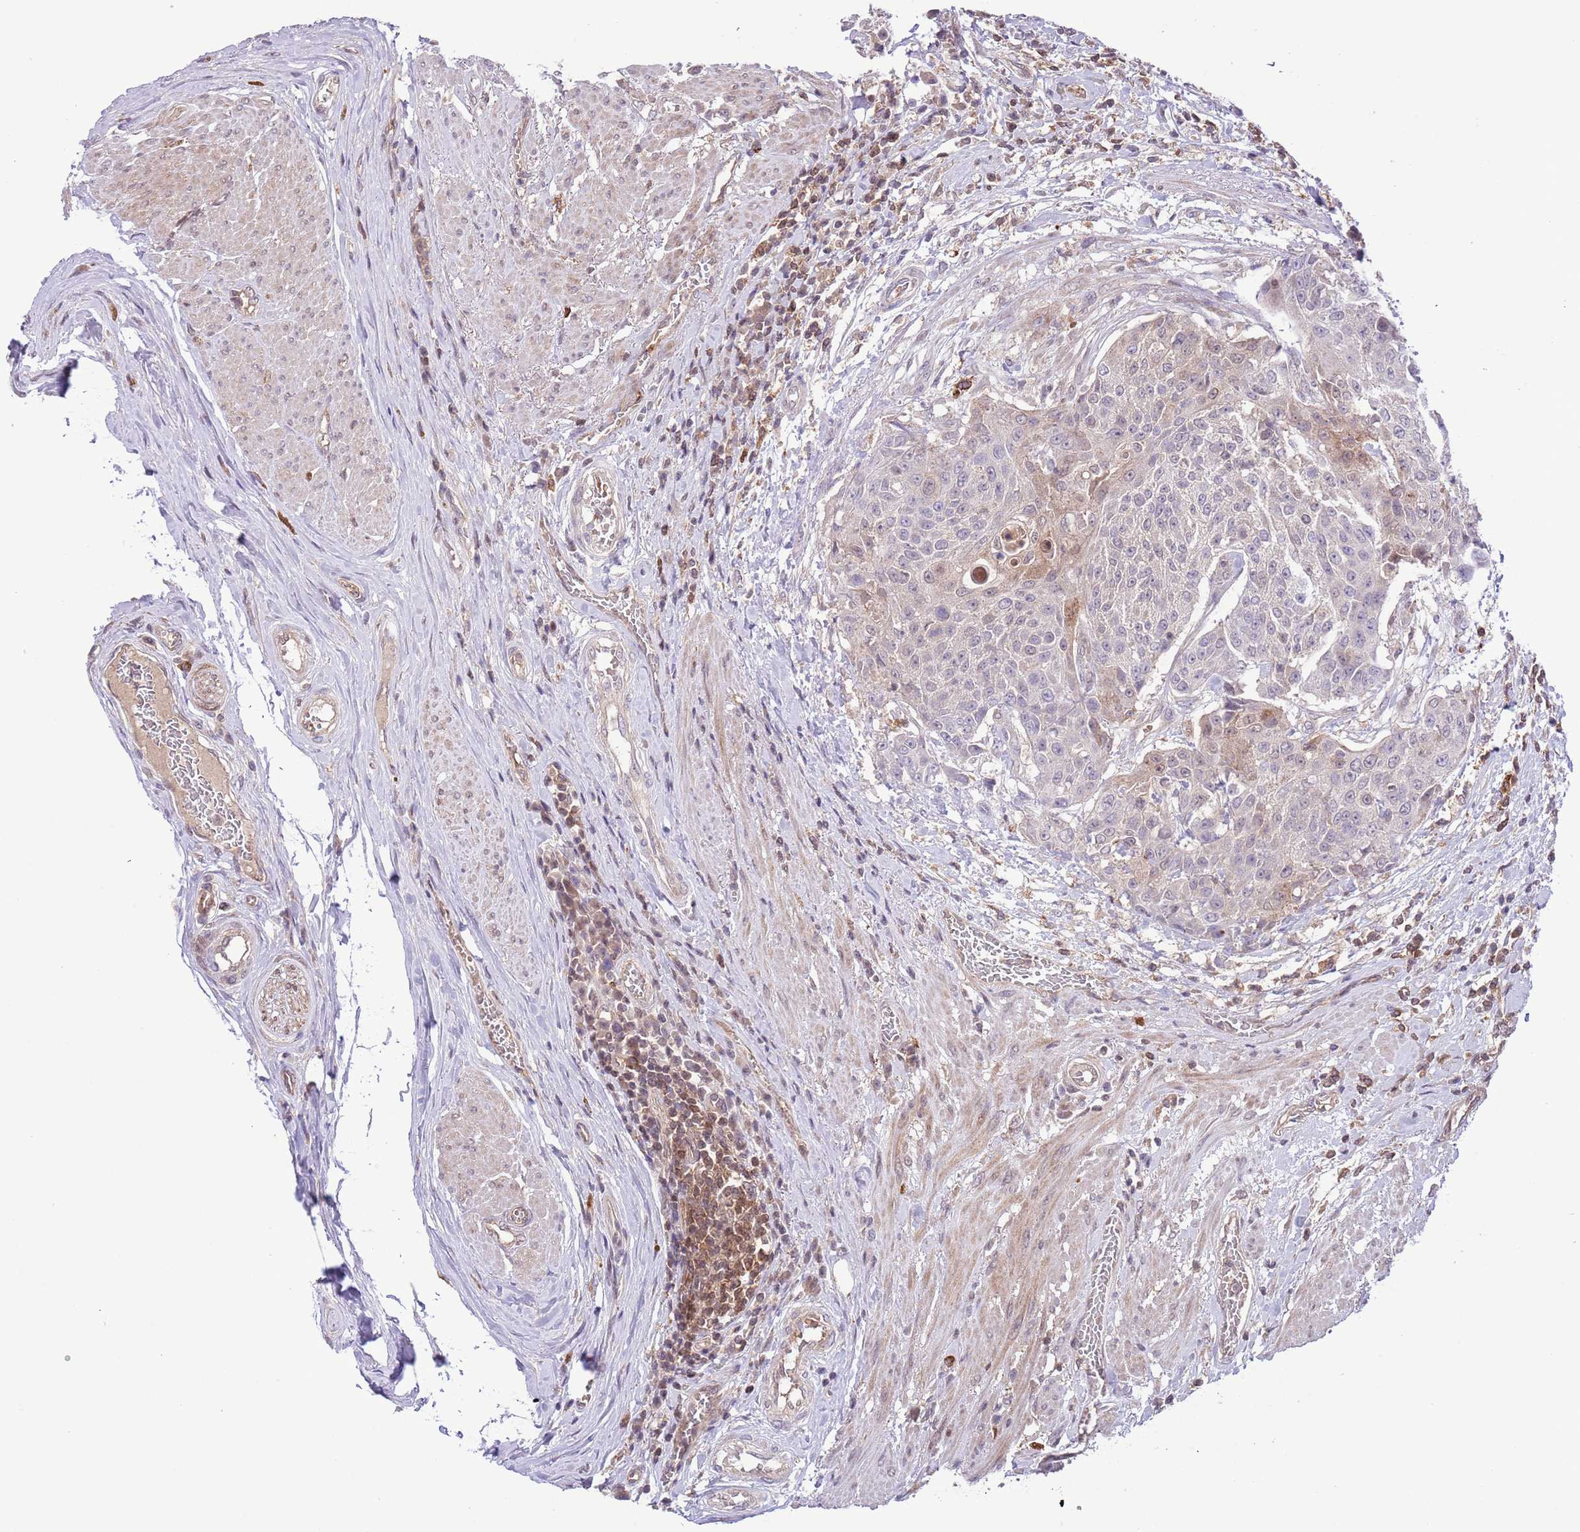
{"staining": {"intensity": "weak", "quantity": "<25%", "location": "cytoplasmic/membranous,nuclear"}, "tissue": "urothelial cancer", "cell_type": "Tumor cells", "image_type": "cancer", "snomed": [{"axis": "morphology", "description": "Urothelial carcinoma, High grade"}, {"axis": "topography", "description": "Urinary bladder"}], "caption": "Image shows no protein expression in tumor cells of urothelial cancer tissue. Brightfield microscopy of IHC stained with DAB (3,3'-diaminobenzidine) (brown) and hematoxylin (blue), captured at high magnification.", "gene": "HDHD2", "patient": {"sex": "female", "age": 63}}